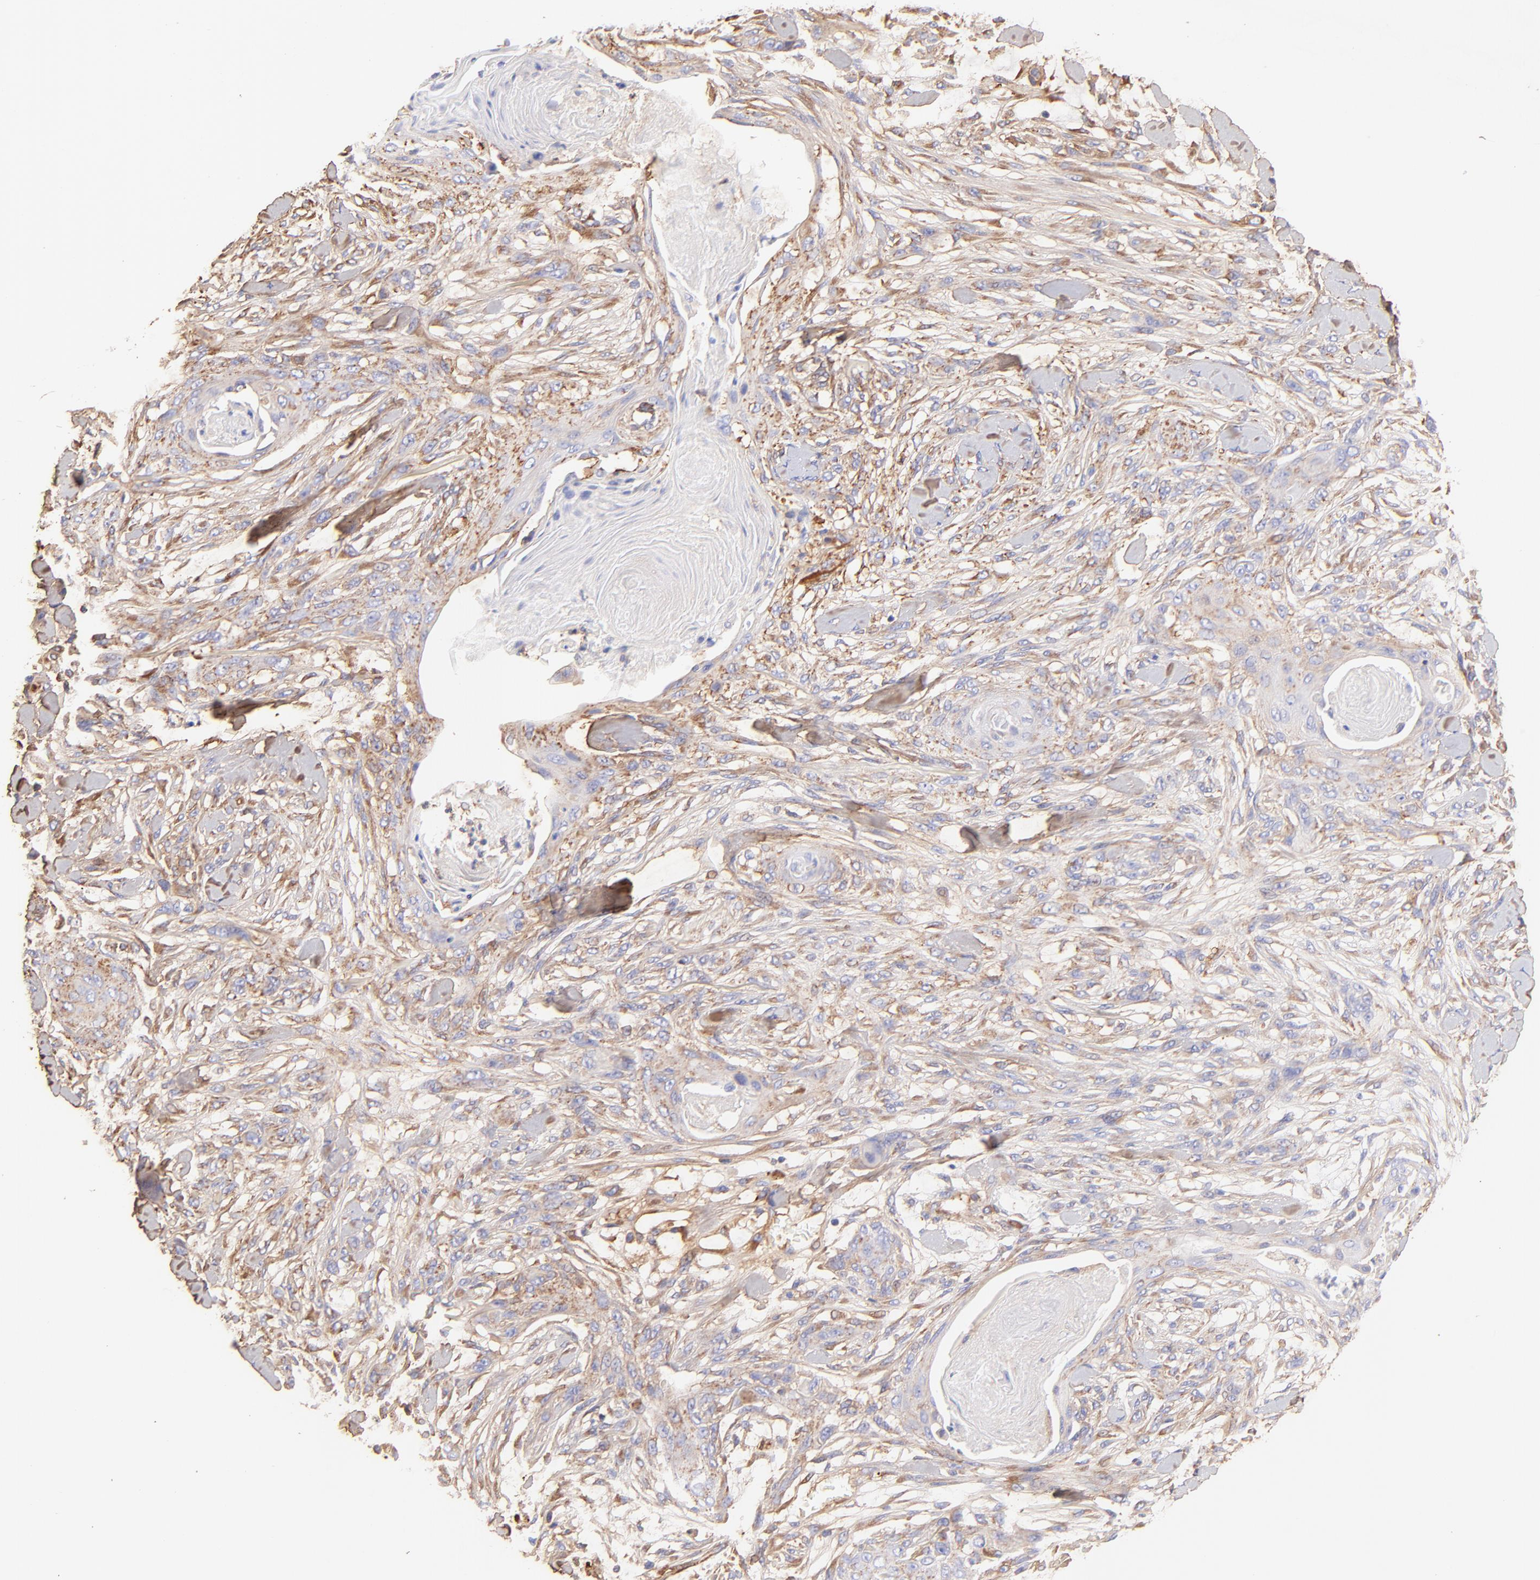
{"staining": {"intensity": "moderate", "quantity": ">75%", "location": "cytoplasmic/membranous"}, "tissue": "skin cancer", "cell_type": "Tumor cells", "image_type": "cancer", "snomed": [{"axis": "morphology", "description": "Squamous cell carcinoma, NOS"}, {"axis": "topography", "description": "Skin"}], "caption": "Protein analysis of skin cancer (squamous cell carcinoma) tissue demonstrates moderate cytoplasmic/membranous expression in about >75% of tumor cells. (Brightfield microscopy of DAB IHC at high magnification).", "gene": "BGN", "patient": {"sex": "female", "age": 59}}